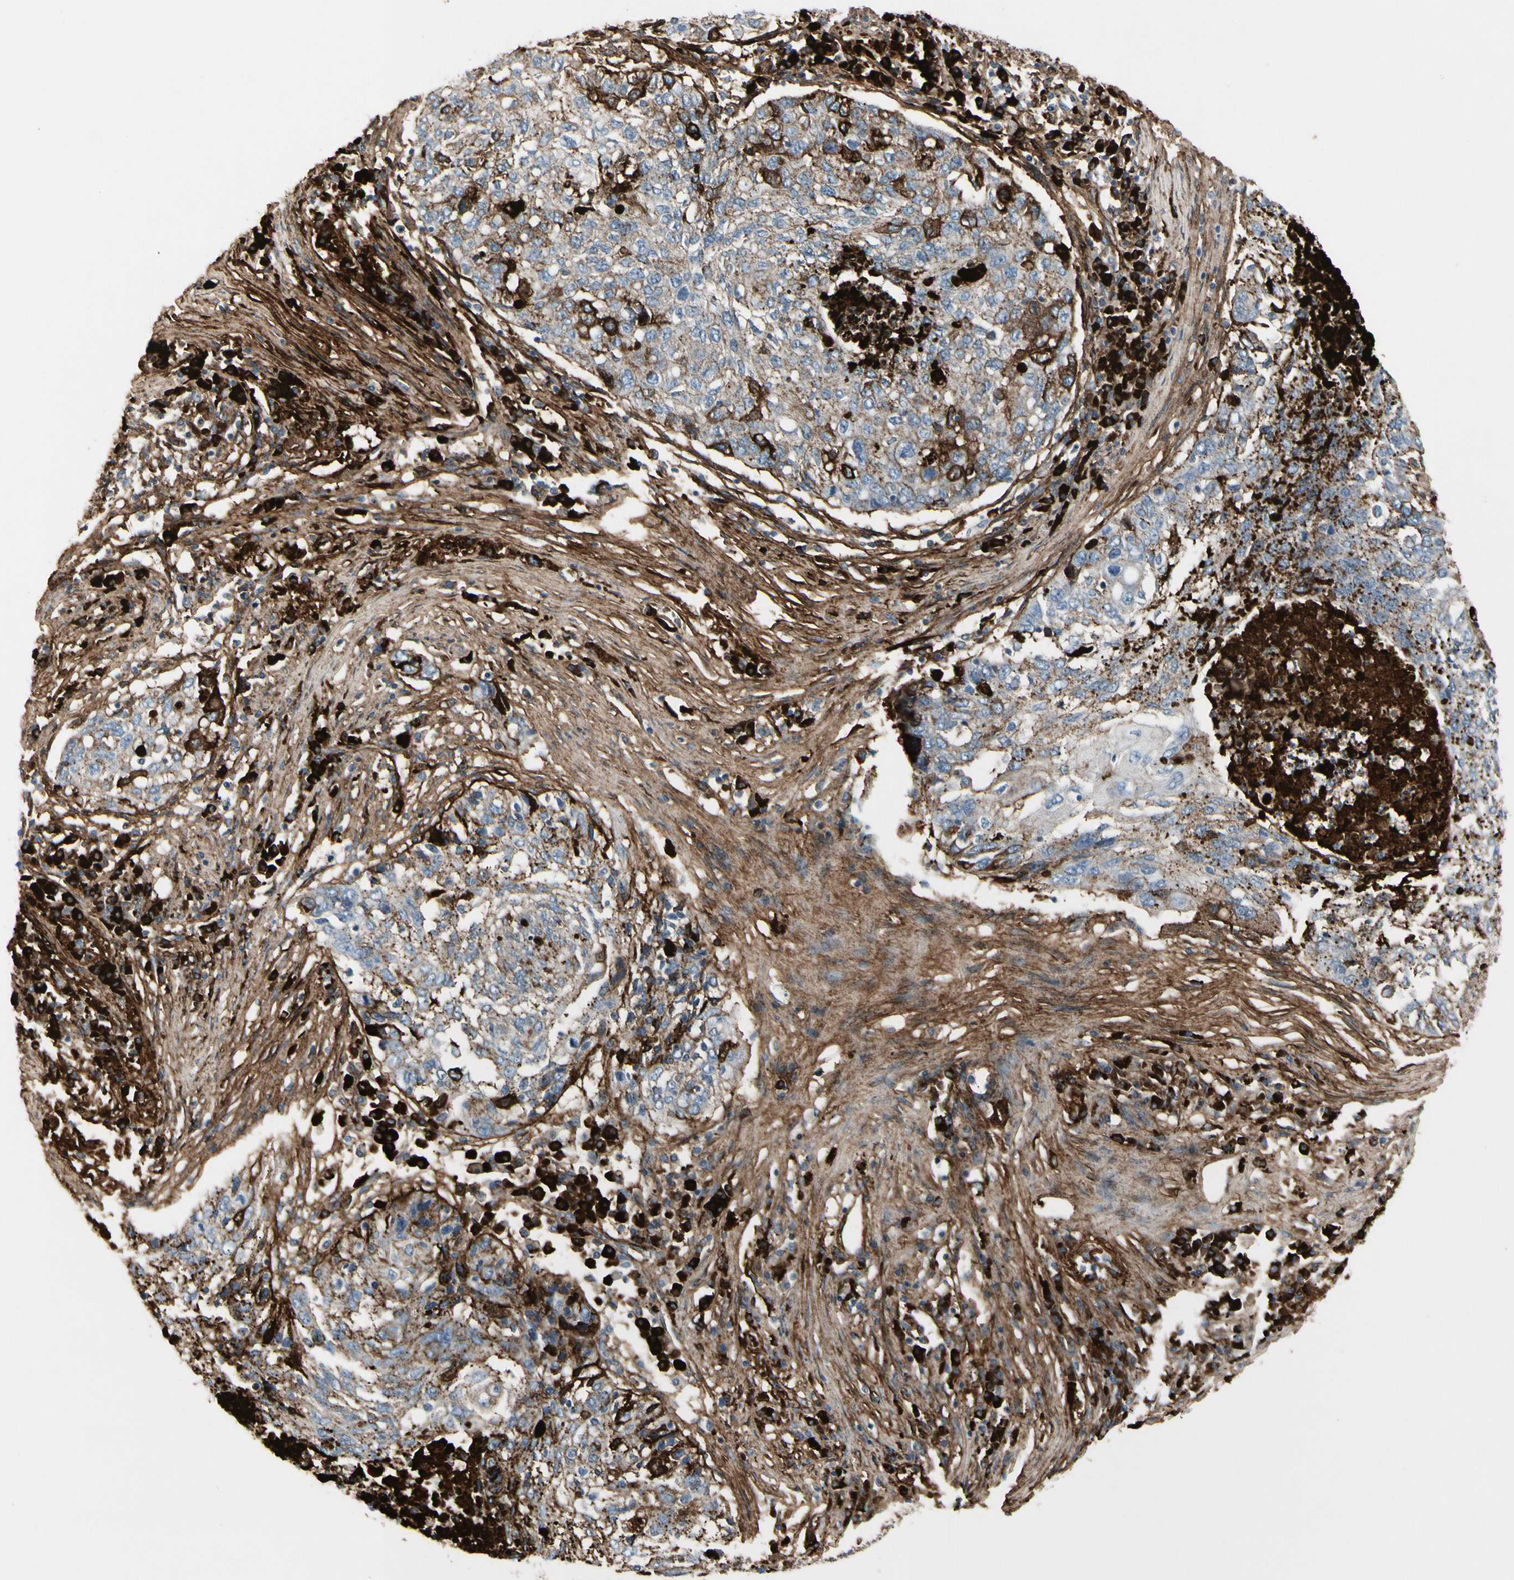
{"staining": {"intensity": "strong", "quantity": "<25%", "location": "cytoplasmic/membranous"}, "tissue": "lung cancer", "cell_type": "Tumor cells", "image_type": "cancer", "snomed": [{"axis": "morphology", "description": "Squamous cell carcinoma, NOS"}, {"axis": "topography", "description": "Lung"}], "caption": "Strong cytoplasmic/membranous protein expression is seen in about <25% of tumor cells in lung cancer. Ihc stains the protein in brown and the nuclei are stained blue.", "gene": "IGHG1", "patient": {"sex": "female", "age": 63}}